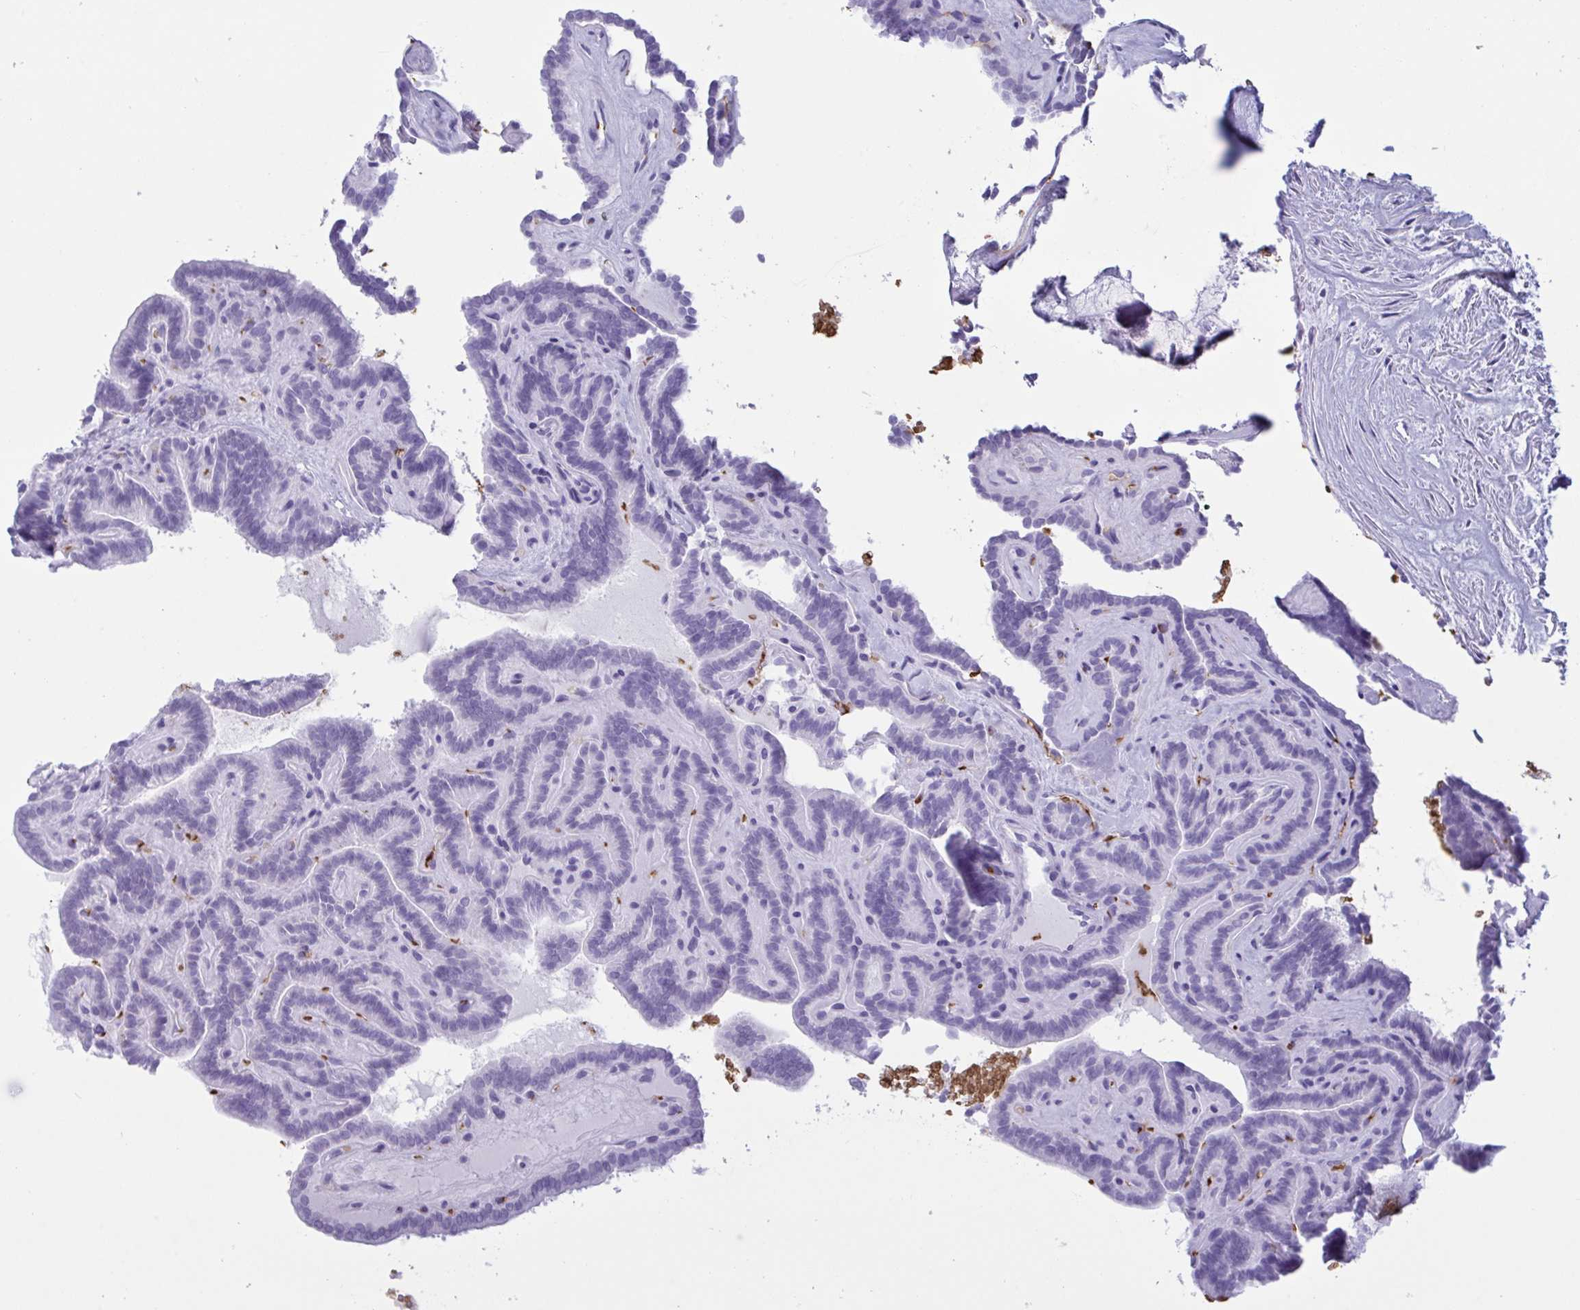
{"staining": {"intensity": "negative", "quantity": "none", "location": "none"}, "tissue": "thyroid cancer", "cell_type": "Tumor cells", "image_type": "cancer", "snomed": [{"axis": "morphology", "description": "Papillary adenocarcinoma, NOS"}, {"axis": "topography", "description": "Thyroid gland"}], "caption": "This is an immunohistochemistry image of papillary adenocarcinoma (thyroid). There is no positivity in tumor cells.", "gene": "SLC2A1", "patient": {"sex": "female", "age": 21}}